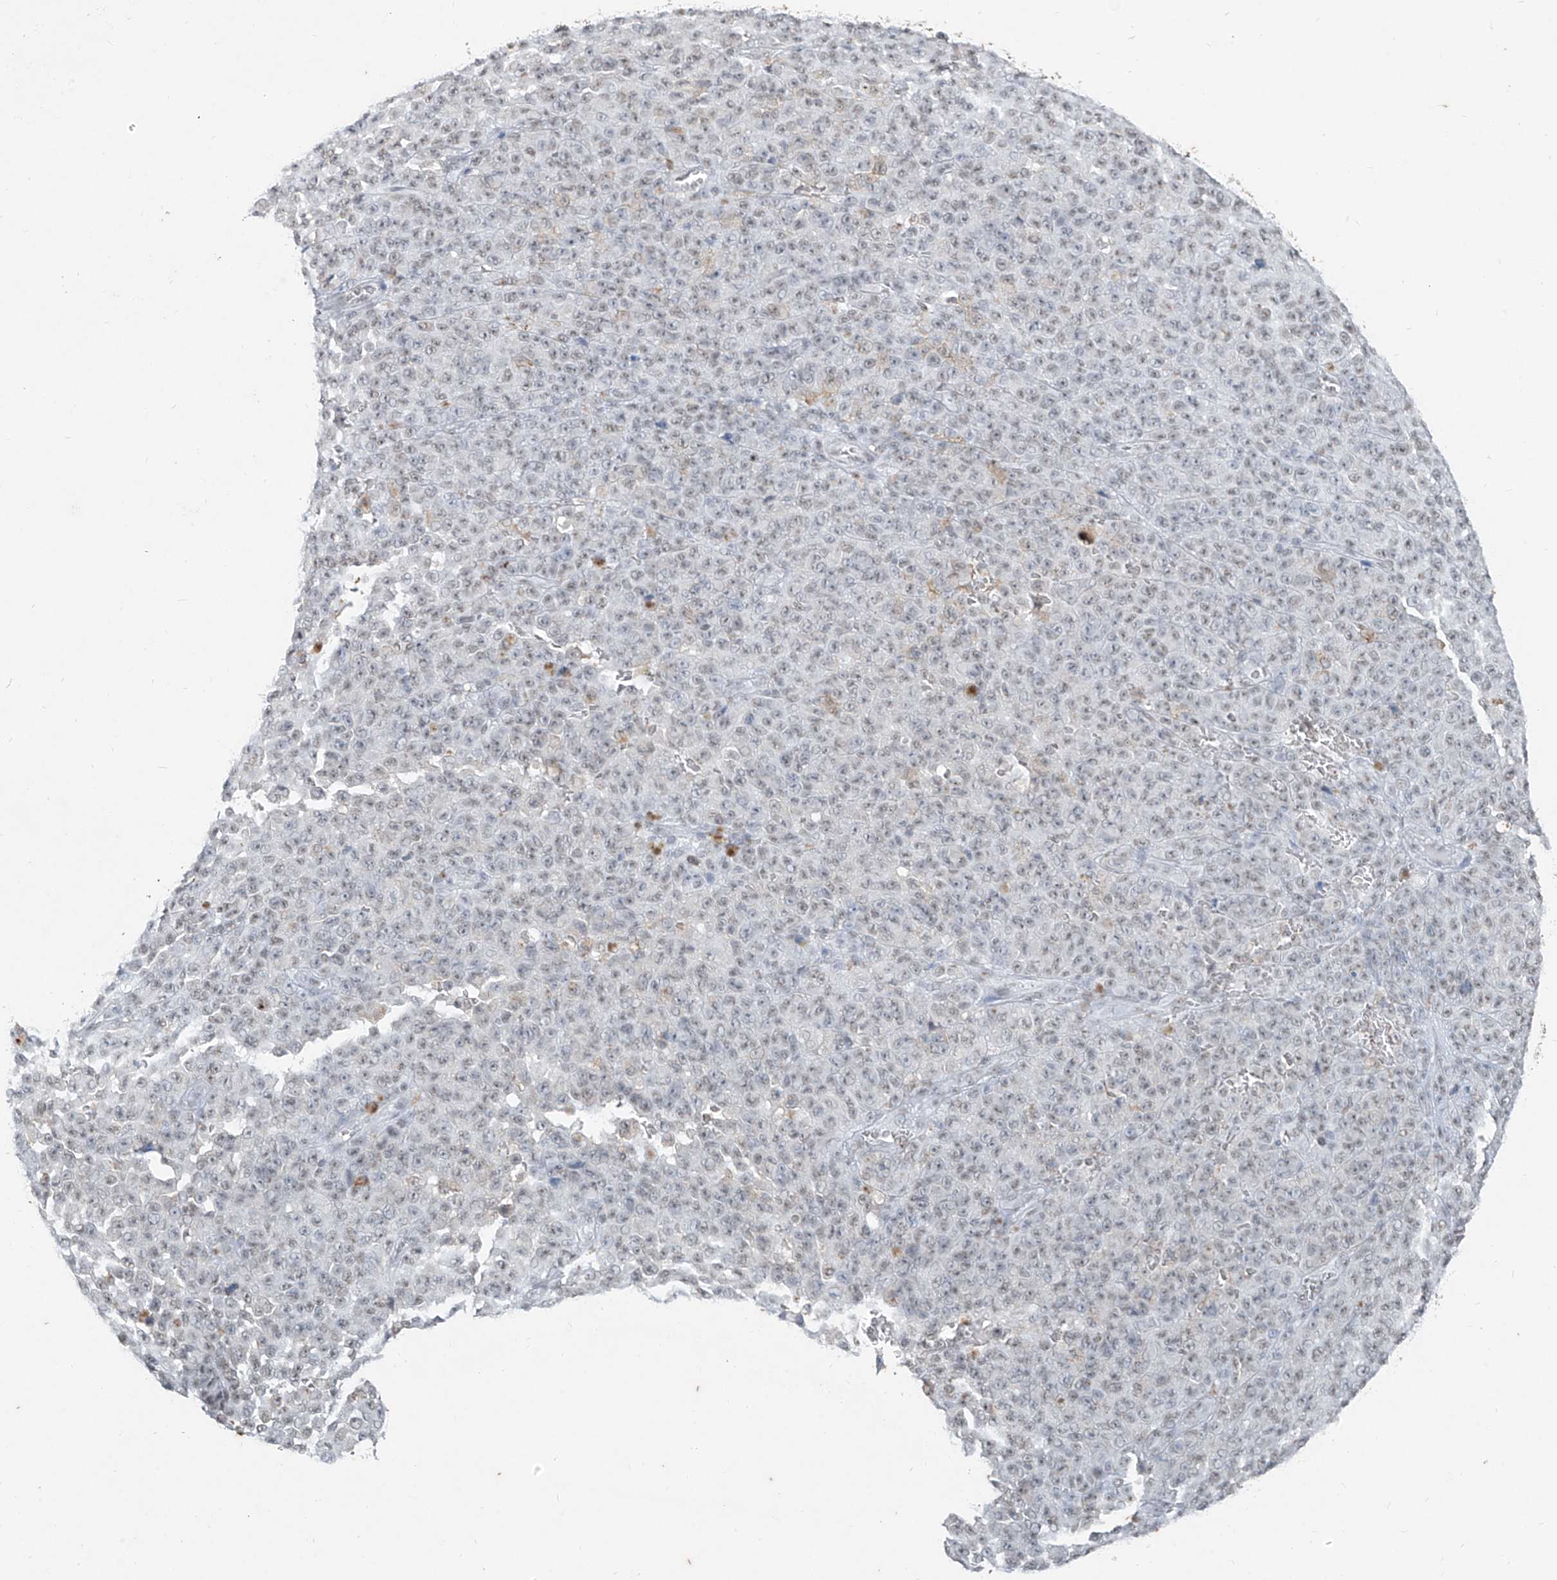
{"staining": {"intensity": "negative", "quantity": "none", "location": "none"}, "tissue": "melanoma", "cell_type": "Tumor cells", "image_type": "cancer", "snomed": [{"axis": "morphology", "description": "Malignant melanoma, NOS"}, {"axis": "topography", "description": "Skin"}], "caption": "Melanoma was stained to show a protein in brown. There is no significant expression in tumor cells.", "gene": "TFEC", "patient": {"sex": "female", "age": 82}}